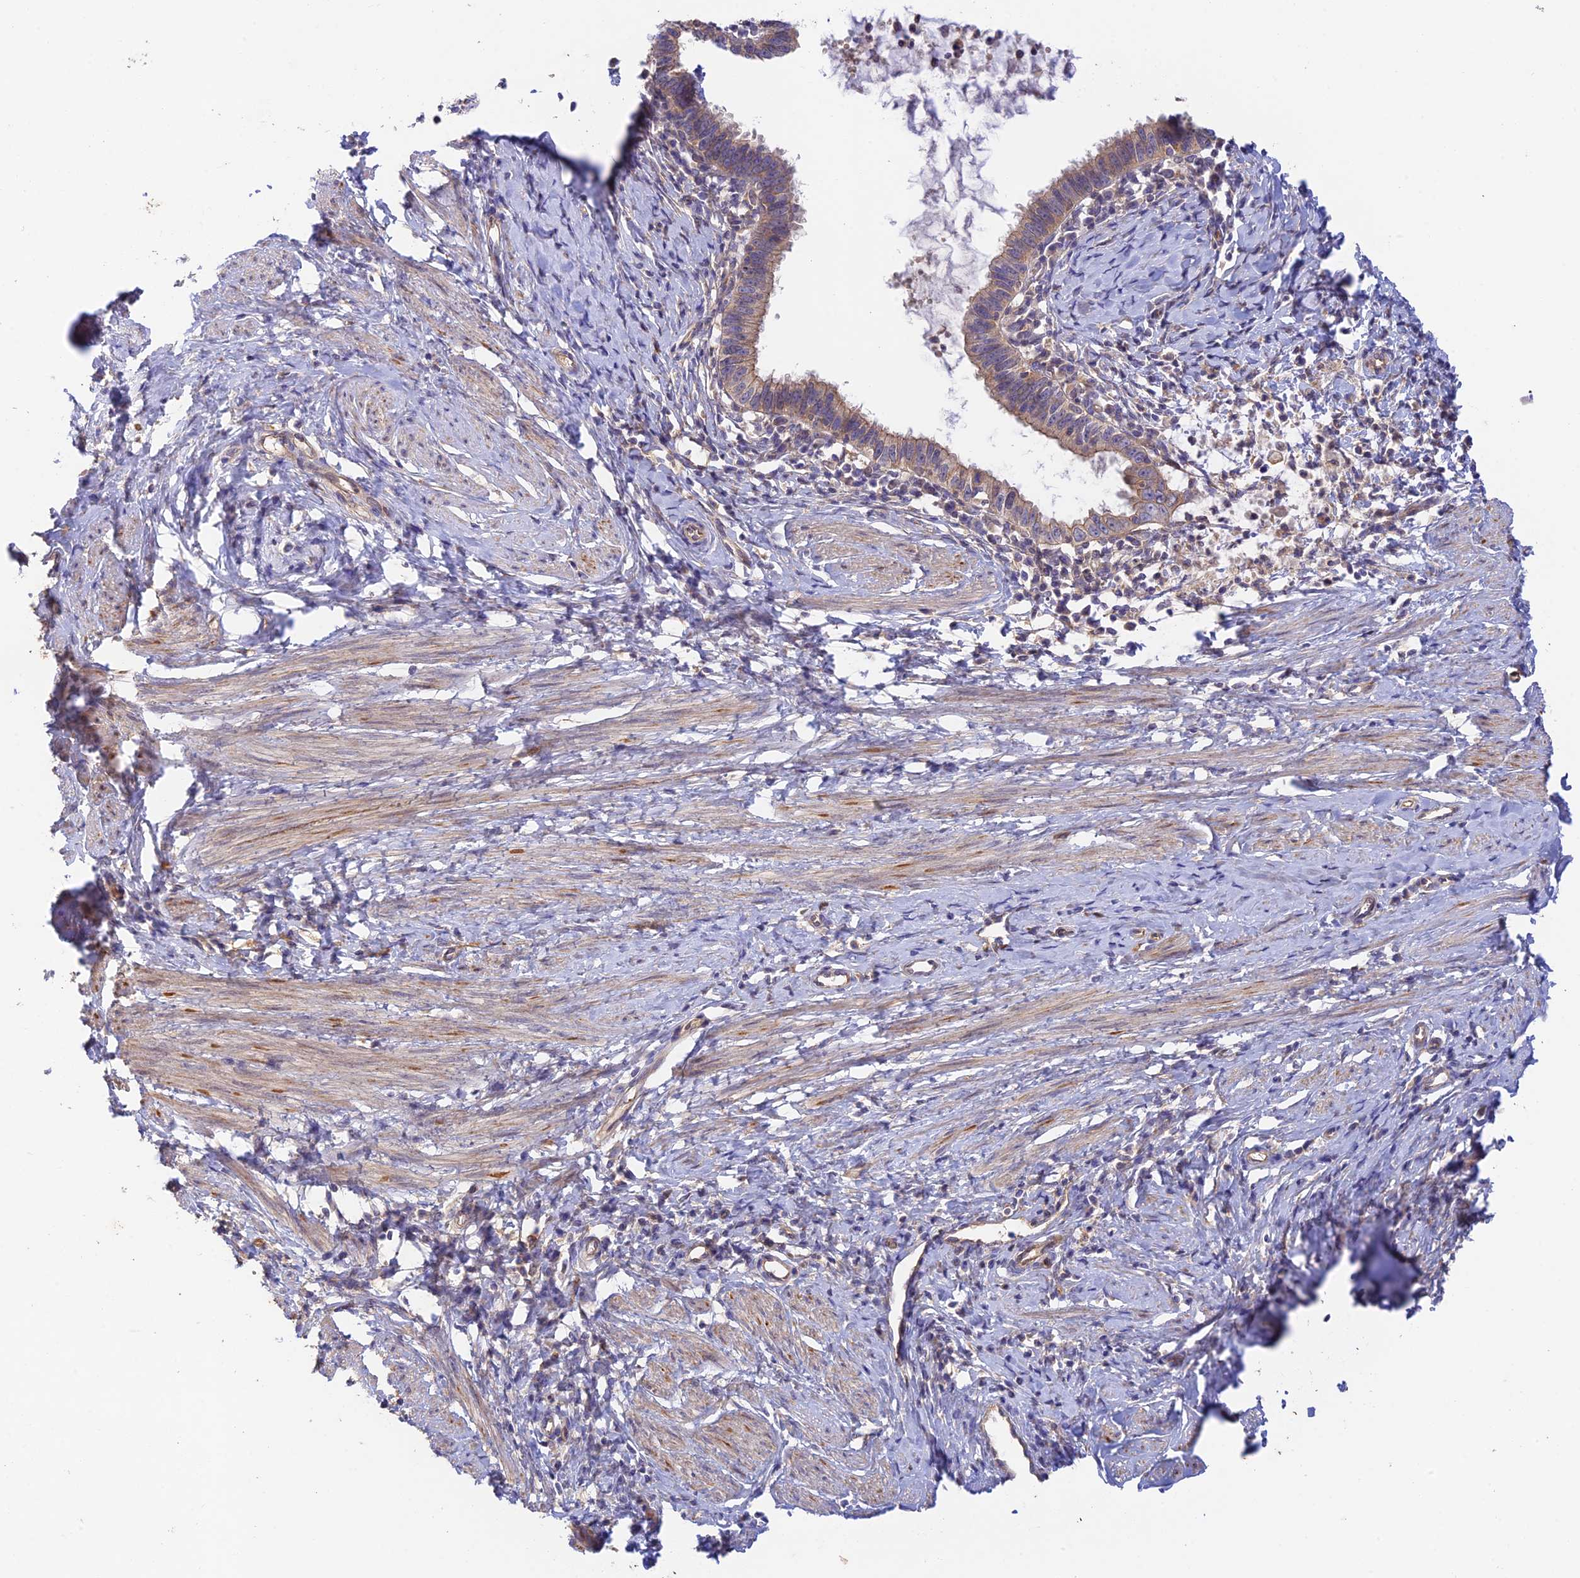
{"staining": {"intensity": "weak", "quantity": ">75%", "location": "cytoplasmic/membranous"}, "tissue": "cervical cancer", "cell_type": "Tumor cells", "image_type": "cancer", "snomed": [{"axis": "morphology", "description": "Adenocarcinoma, NOS"}, {"axis": "topography", "description": "Cervix"}], "caption": "About >75% of tumor cells in cervical adenocarcinoma display weak cytoplasmic/membranous protein positivity as visualized by brown immunohistochemical staining.", "gene": "MYO9A", "patient": {"sex": "female", "age": 36}}